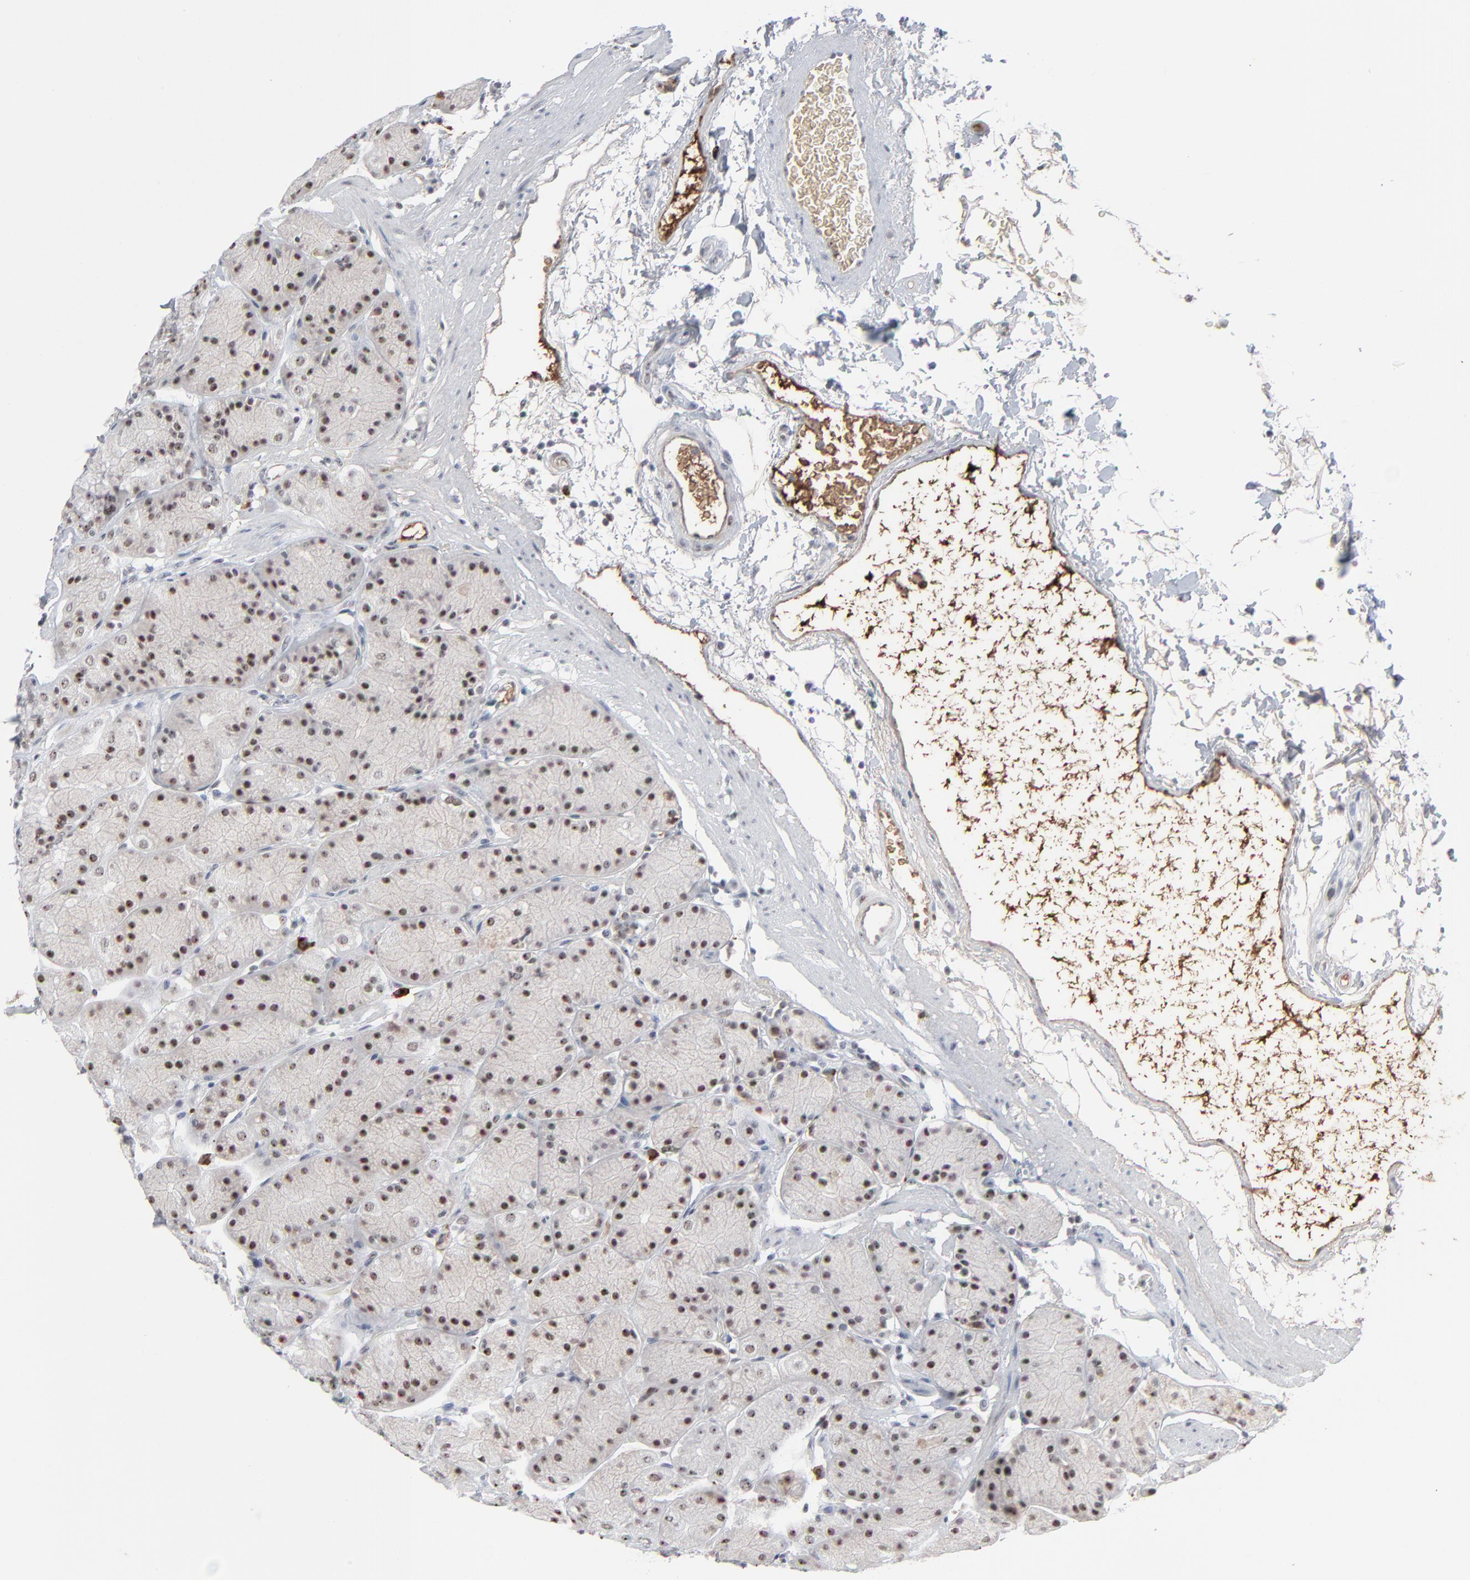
{"staining": {"intensity": "moderate", "quantity": ">75%", "location": "nuclear"}, "tissue": "stomach", "cell_type": "Glandular cells", "image_type": "normal", "snomed": [{"axis": "morphology", "description": "Normal tissue, NOS"}, {"axis": "topography", "description": "Stomach, upper"}, {"axis": "topography", "description": "Stomach"}], "caption": "High-power microscopy captured an immunohistochemistry photomicrograph of unremarkable stomach, revealing moderate nuclear expression in about >75% of glandular cells. (DAB (3,3'-diaminobenzidine) IHC with brightfield microscopy, high magnification).", "gene": "MPHOSPH6", "patient": {"sex": "male", "age": 76}}